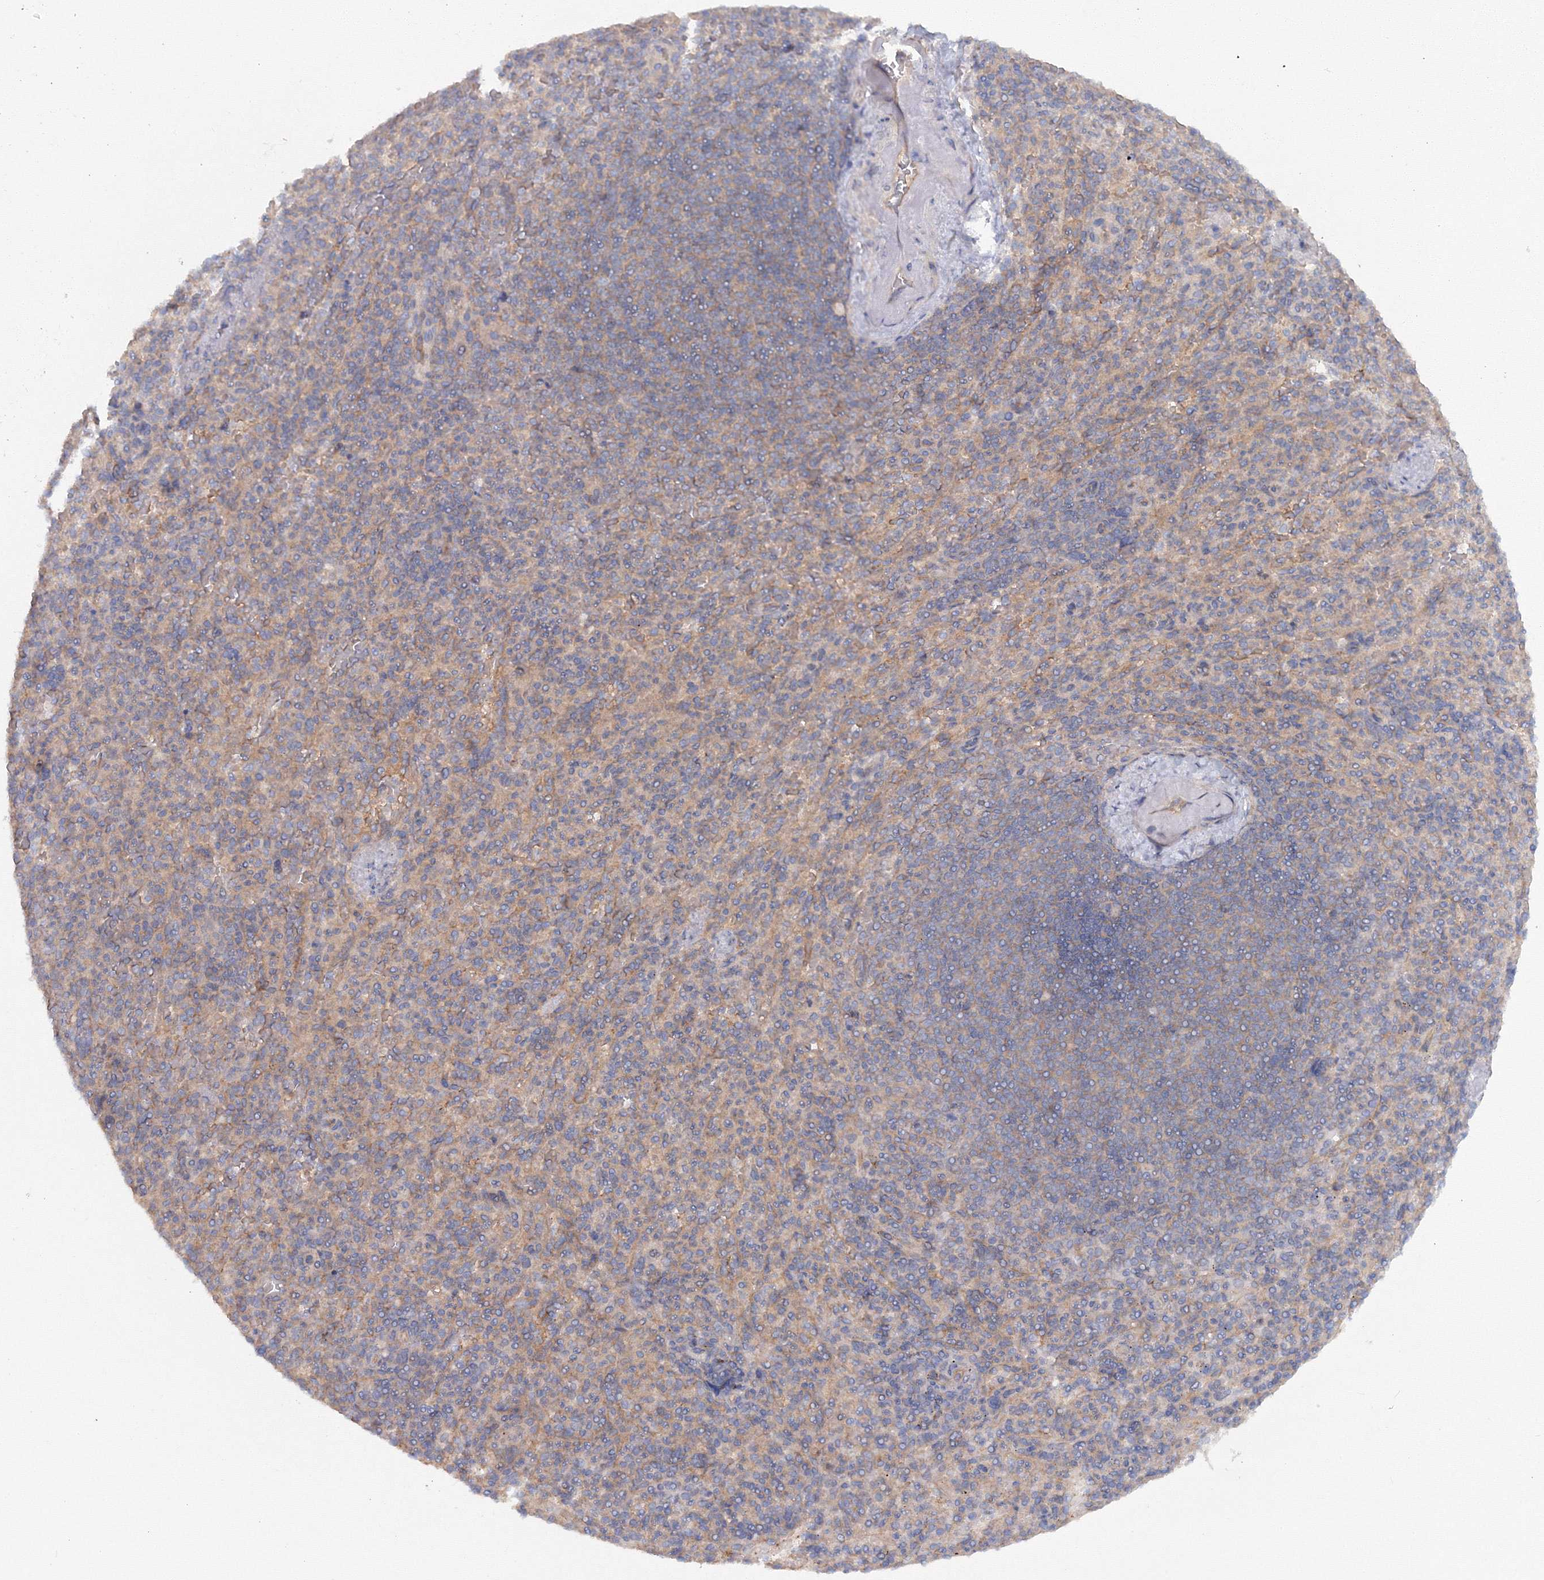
{"staining": {"intensity": "negative", "quantity": "none", "location": "none"}, "tissue": "spleen", "cell_type": "Cells in red pulp", "image_type": "normal", "snomed": [{"axis": "morphology", "description": "Normal tissue, NOS"}, {"axis": "topography", "description": "Spleen"}], "caption": "An IHC image of unremarkable spleen is shown. There is no staining in cells in red pulp of spleen.", "gene": "EXOC1", "patient": {"sex": "female", "age": 74}}